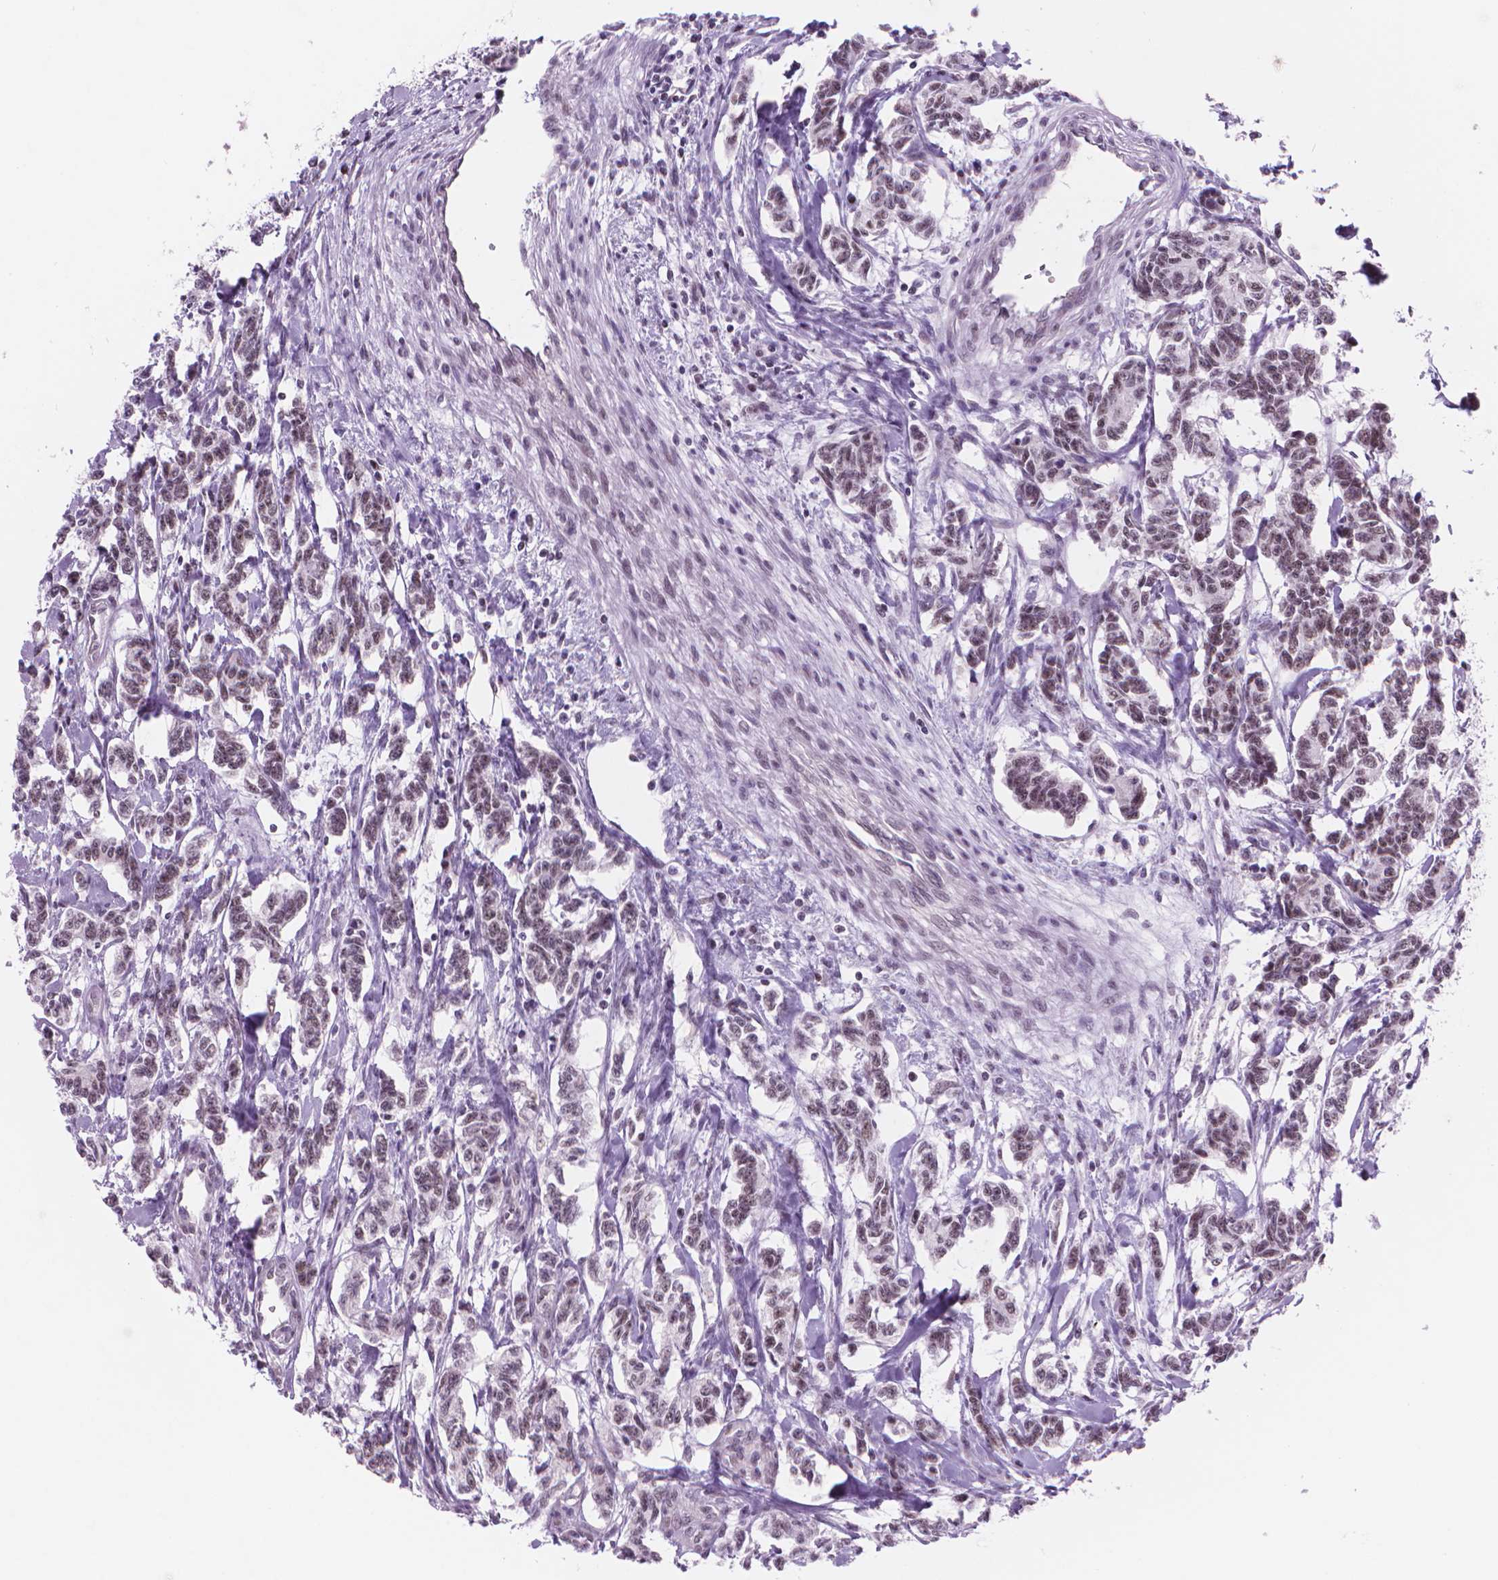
{"staining": {"intensity": "weak", "quantity": "25%-75%", "location": "nuclear"}, "tissue": "carcinoid", "cell_type": "Tumor cells", "image_type": "cancer", "snomed": [{"axis": "morphology", "description": "Carcinoid, malignant, NOS"}, {"axis": "topography", "description": "Kidney"}], "caption": "Immunohistochemistry of human malignant carcinoid reveals low levels of weak nuclear staining in approximately 25%-75% of tumor cells.", "gene": "POLR3D", "patient": {"sex": "female", "age": 41}}